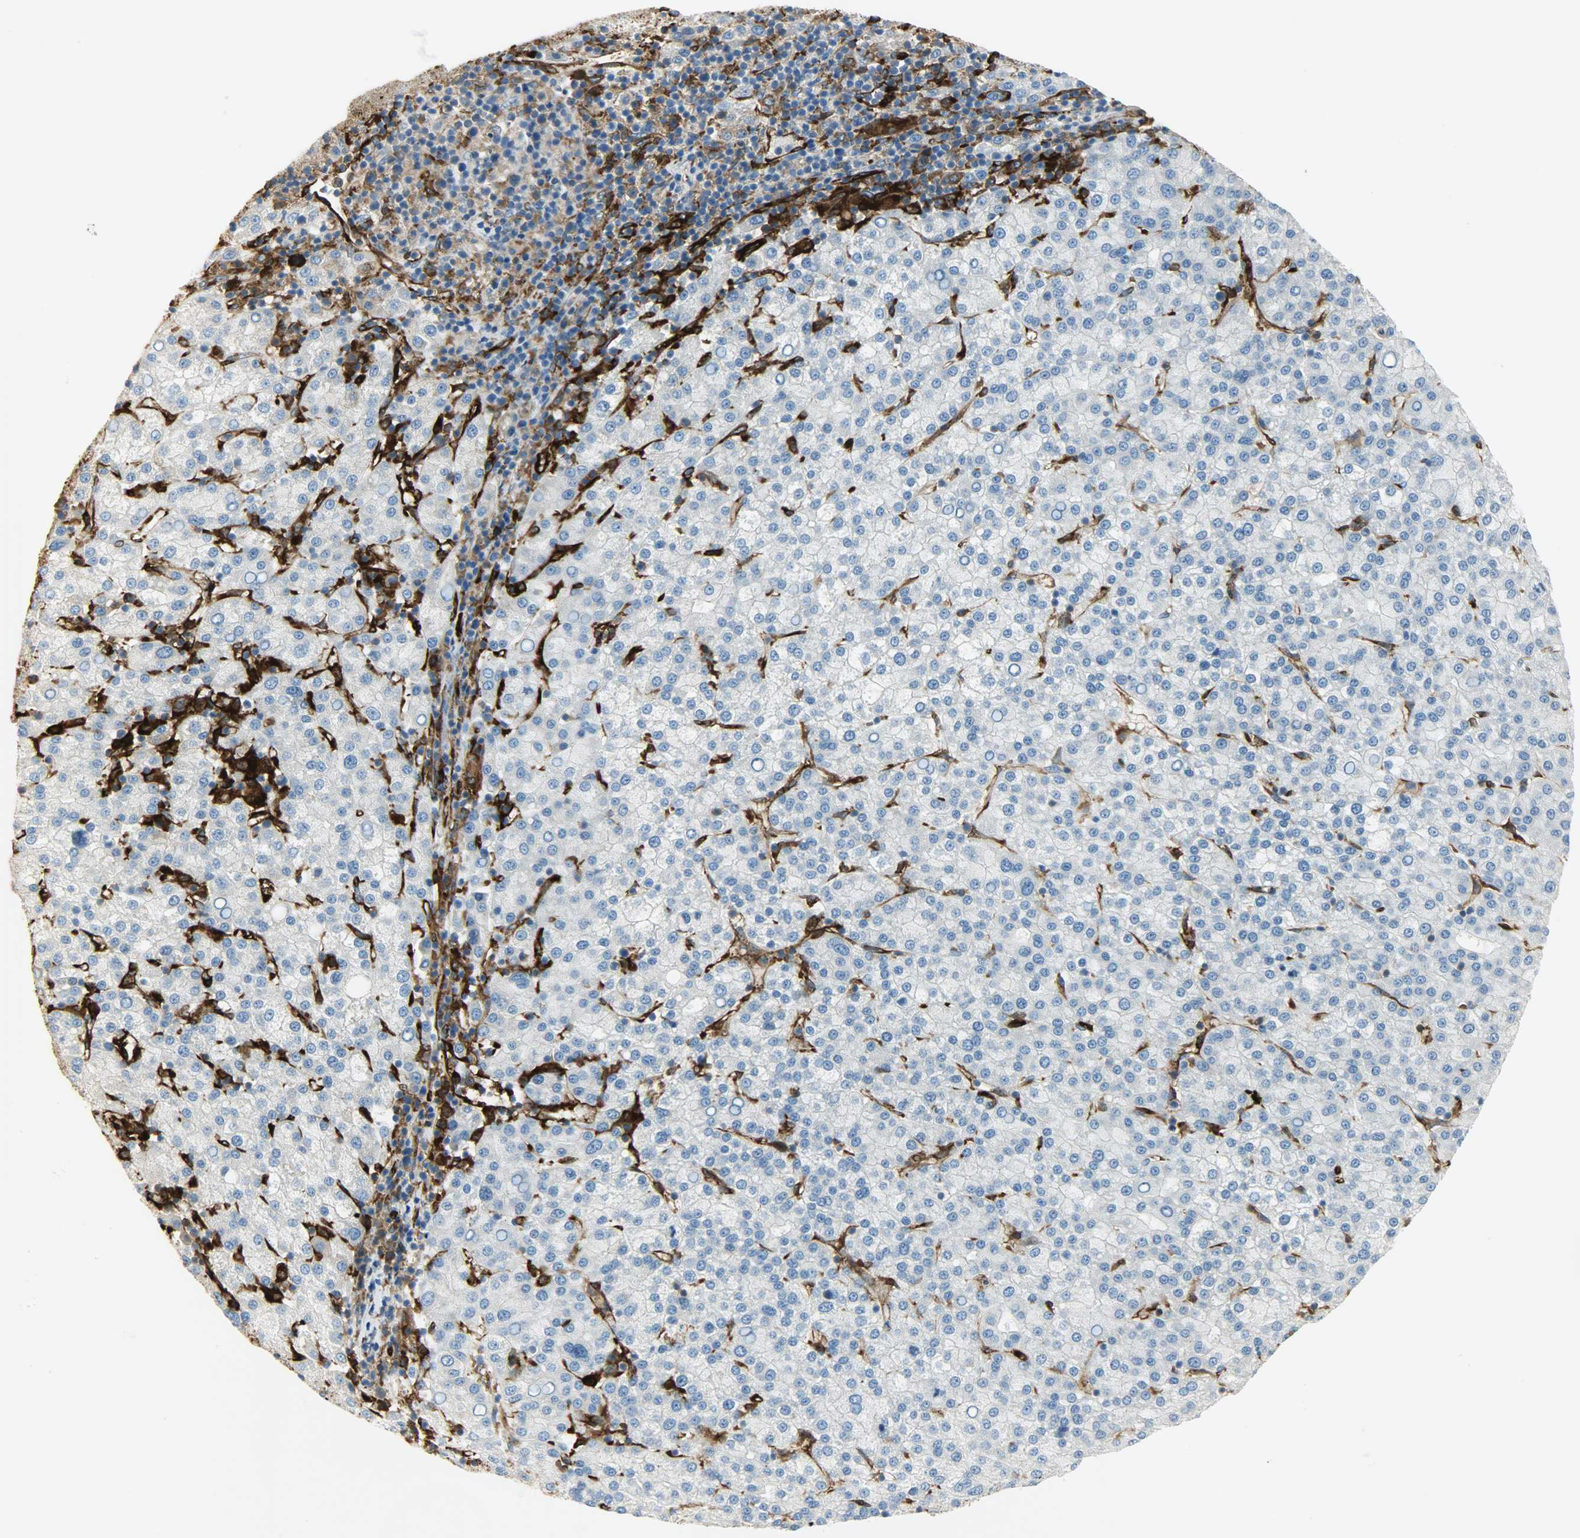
{"staining": {"intensity": "weak", "quantity": "25%-75%", "location": "cytoplasmic/membranous"}, "tissue": "liver cancer", "cell_type": "Tumor cells", "image_type": "cancer", "snomed": [{"axis": "morphology", "description": "Carcinoma, Hepatocellular, NOS"}, {"axis": "topography", "description": "Liver"}], "caption": "A micrograph of hepatocellular carcinoma (liver) stained for a protein reveals weak cytoplasmic/membranous brown staining in tumor cells.", "gene": "WARS1", "patient": {"sex": "female", "age": 58}}